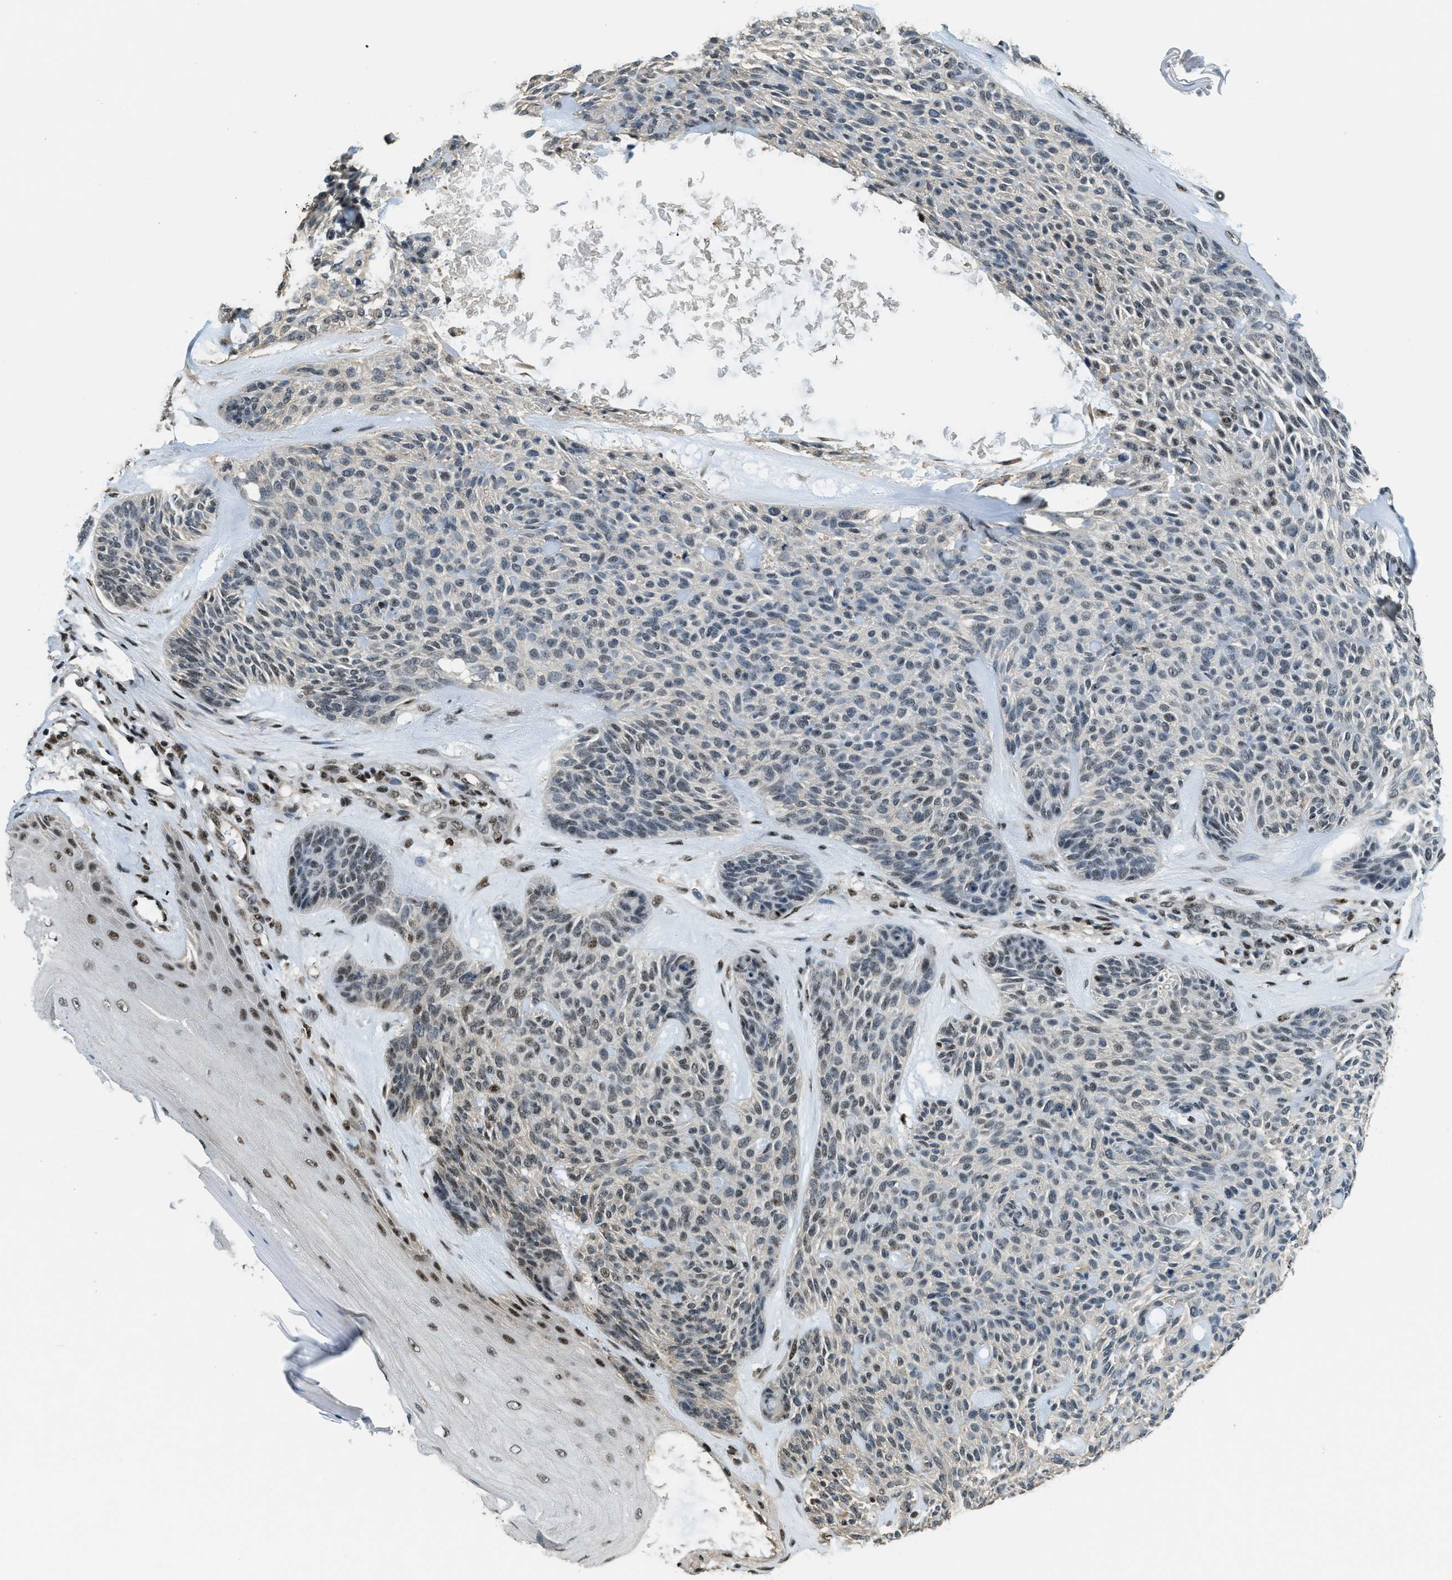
{"staining": {"intensity": "weak", "quantity": "<25%", "location": "nuclear"}, "tissue": "skin cancer", "cell_type": "Tumor cells", "image_type": "cancer", "snomed": [{"axis": "morphology", "description": "Basal cell carcinoma"}, {"axis": "topography", "description": "Skin"}], "caption": "Immunohistochemistry (IHC) image of human skin cancer stained for a protein (brown), which displays no expression in tumor cells.", "gene": "SP100", "patient": {"sex": "male", "age": 55}}